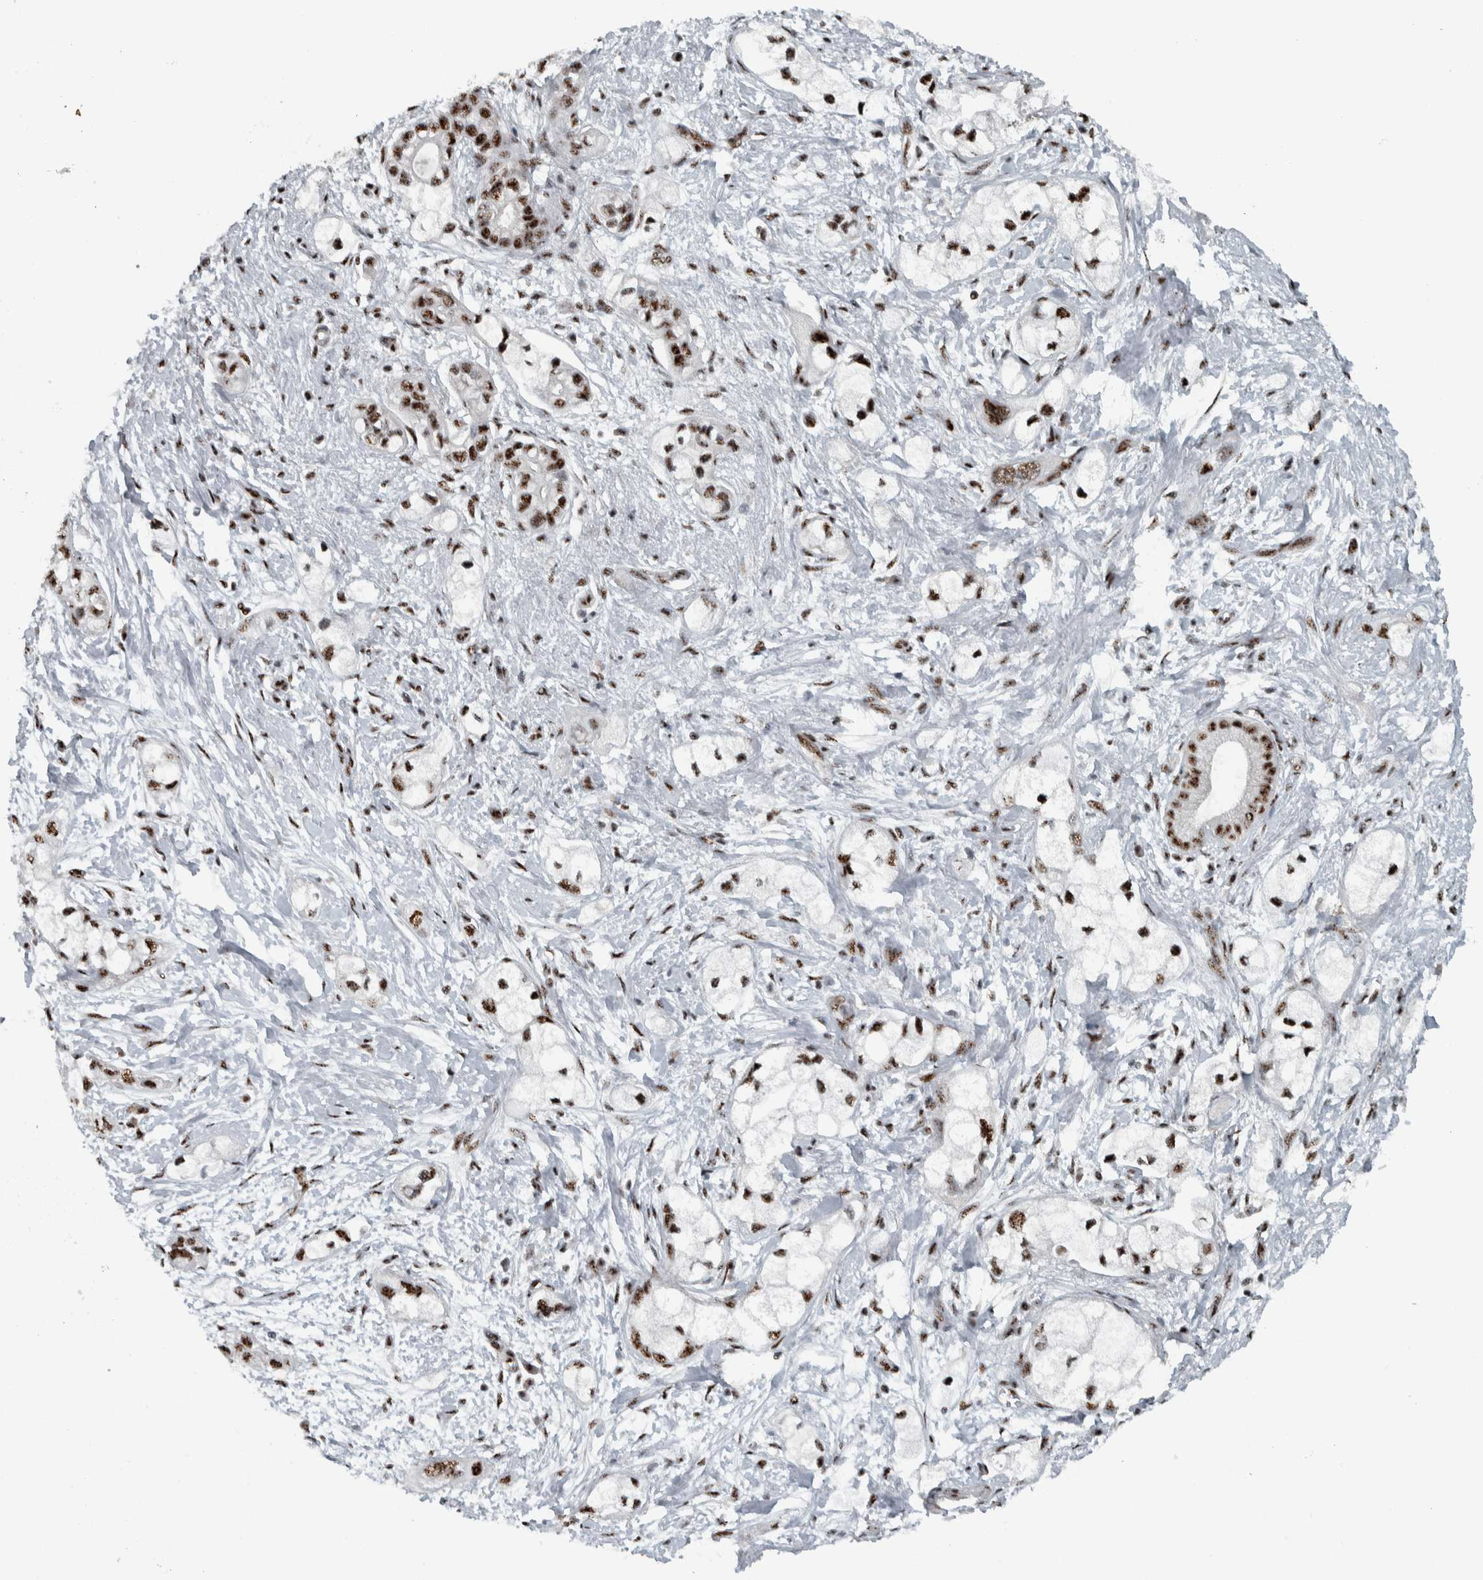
{"staining": {"intensity": "strong", "quantity": ">75%", "location": "nuclear"}, "tissue": "pancreatic cancer", "cell_type": "Tumor cells", "image_type": "cancer", "snomed": [{"axis": "morphology", "description": "Adenocarcinoma, NOS"}, {"axis": "topography", "description": "Pancreas"}], "caption": "This photomicrograph demonstrates IHC staining of human pancreatic cancer, with high strong nuclear positivity in approximately >75% of tumor cells.", "gene": "SON", "patient": {"sex": "male", "age": 74}}